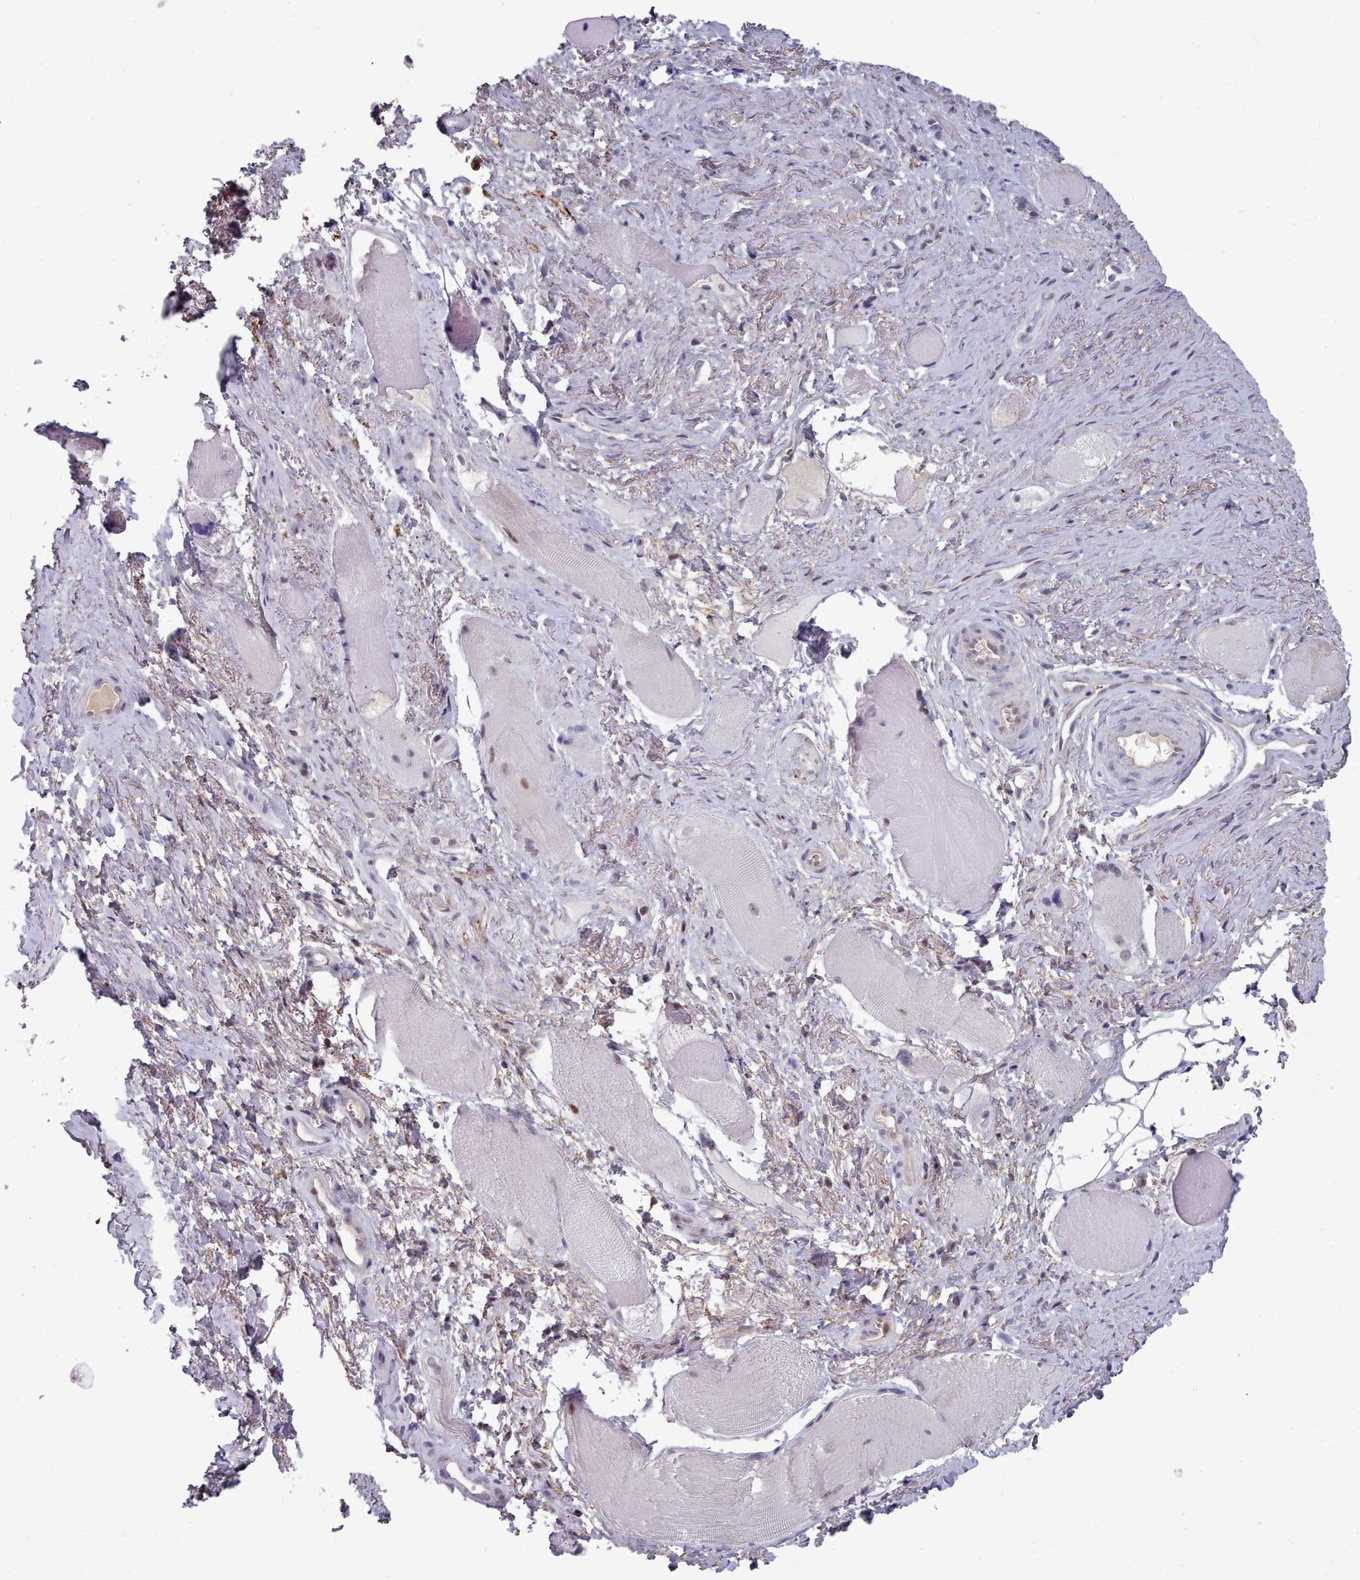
{"staining": {"intensity": "weak", "quantity": "<25%", "location": "nuclear"}, "tissue": "smooth muscle", "cell_type": "Smooth muscle cells", "image_type": "normal", "snomed": [{"axis": "morphology", "description": "Normal tissue, NOS"}, {"axis": "topography", "description": "Smooth muscle"}, {"axis": "topography", "description": "Peripheral nerve tissue"}], "caption": "Immunohistochemistry (IHC) image of unremarkable smooth muscle stained for a protein (brown), which reveals no positivity in smooth muscle cells. Brightfield microscopy of IHC stained with DAB (3,3'-diaminobenzidine) (brown) and hematoxylin (blue), captured at high magnification.", "gene": "GINS1", "patient": {"sex": "male", "age": 69}}